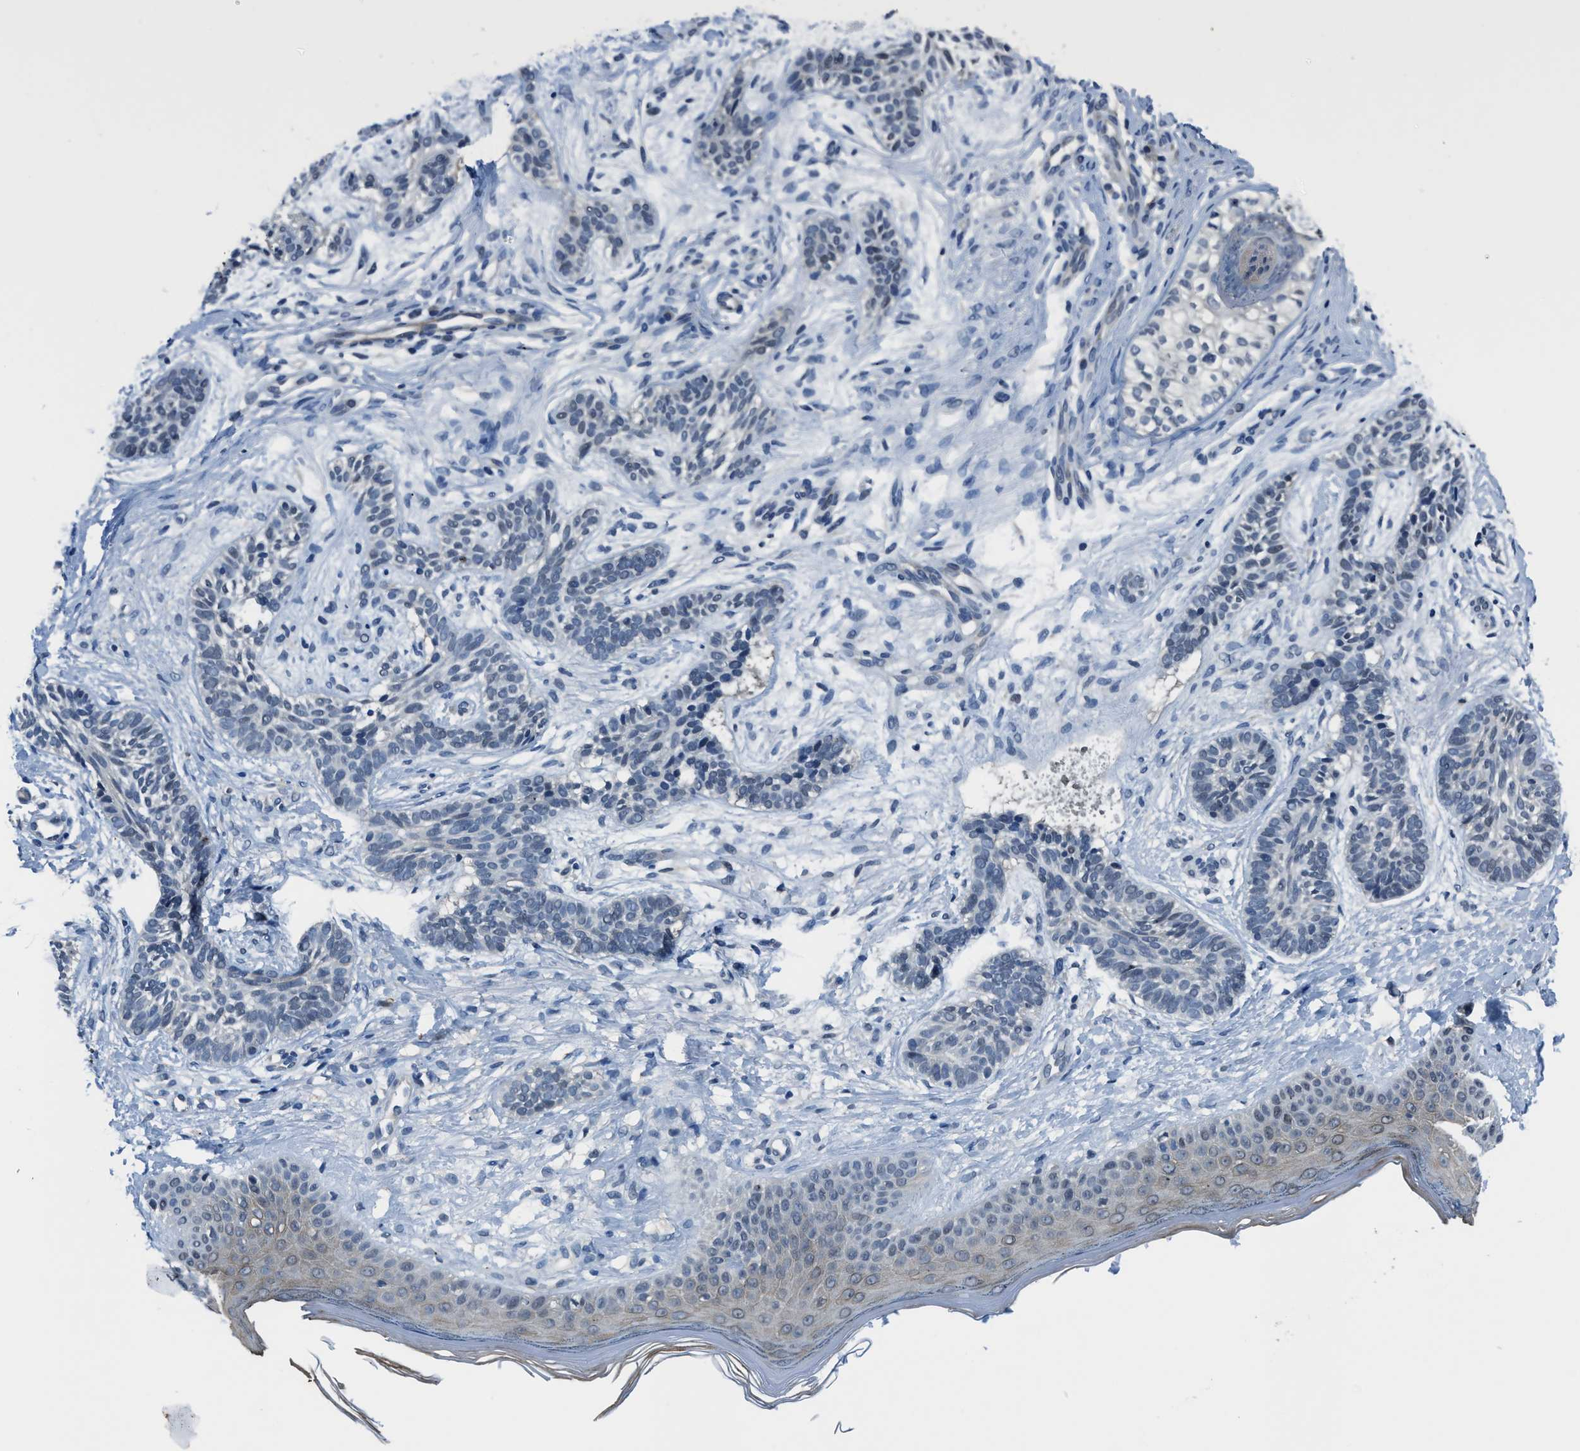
{"staining": {"intensity": "negative", "quantity": "none", "location": "none"}, "tissue": "skin cancer", "cell_type": "Tumor cells", "image_type": "cancer", "snomed": [{"axis": "morphology", "description": "Normal tissue, NOS"}, {"axis": "morphology", "description": "Basal cell carcinoma"}, {"axis": "topography", "description": "Skin"}], "caption": "An immunohistochemistry micrograph of skin basal cell carcinoma is shown. There is no staining in tumor cells of skin basal cell carcinoma.", "gene": "DUSP19", "patient": {"sex": "male", "age": 63}}